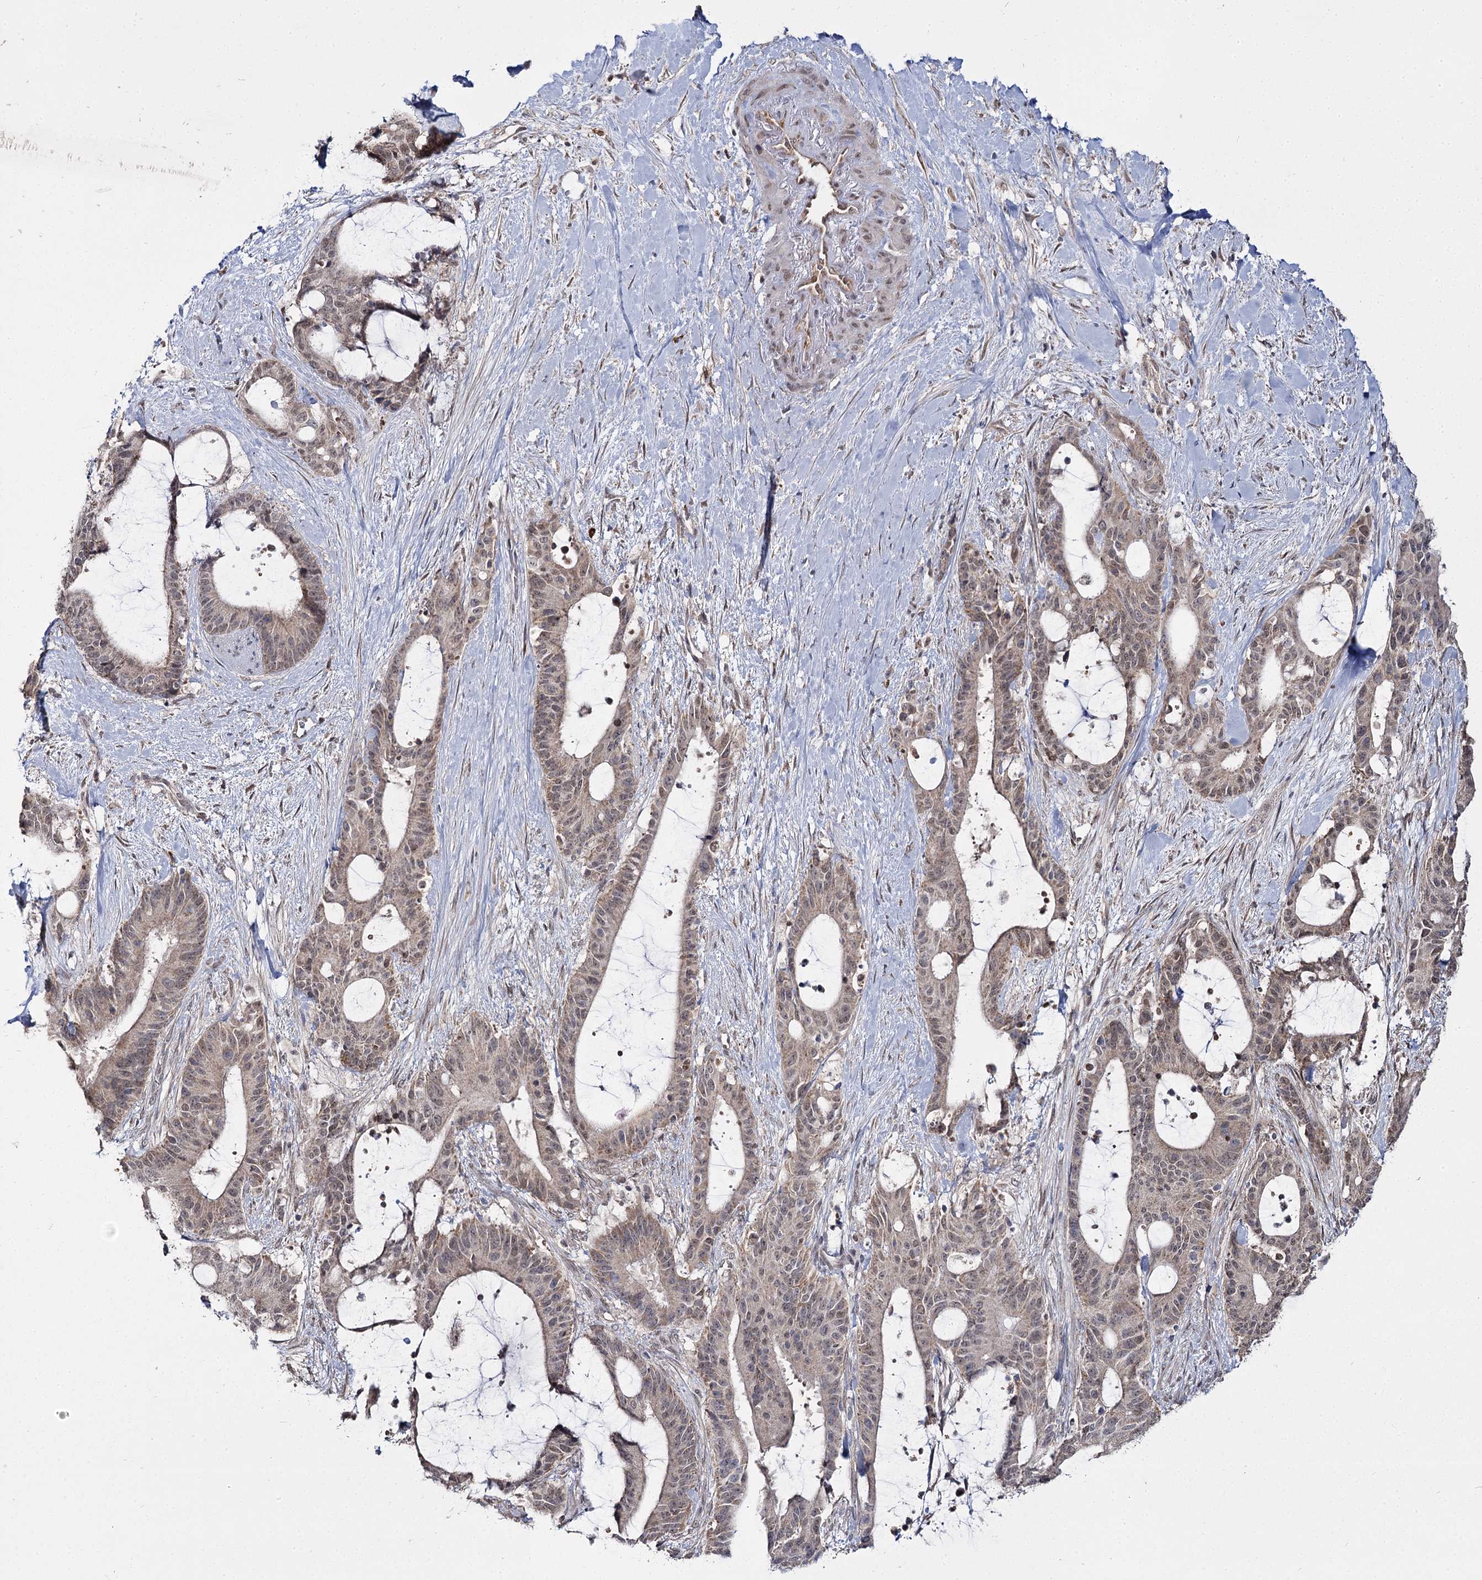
{"staining": {"intensity": "moderate", "quantity": "25%-75%", "location": "cytoplasmic/membranous,nuclear"}, "tissue": "liver cancer", "cell_type": "Tumor cells", "image_type": "cancer", "snomed": [{"axis": "morphology", "description": "Normal tissue, NOS"}, {"axis": "morphology", "description": "Cholangiocarcinoma"}, {"axis": "topography", "description": "Liver"}, {"axis": "topography", "description": "Peripheral nerve tissue"}], "caption": "Cholangiocarcinoma (liver) stained for a protein displays moderate cytoplasmic/membranous and nuclear positivity in tumor cells. (brown staining indicates protein expression, while blue staining denotes nuclei).", "gene": "TRNT1", "patient": {"sex": "female", "age": 73}}